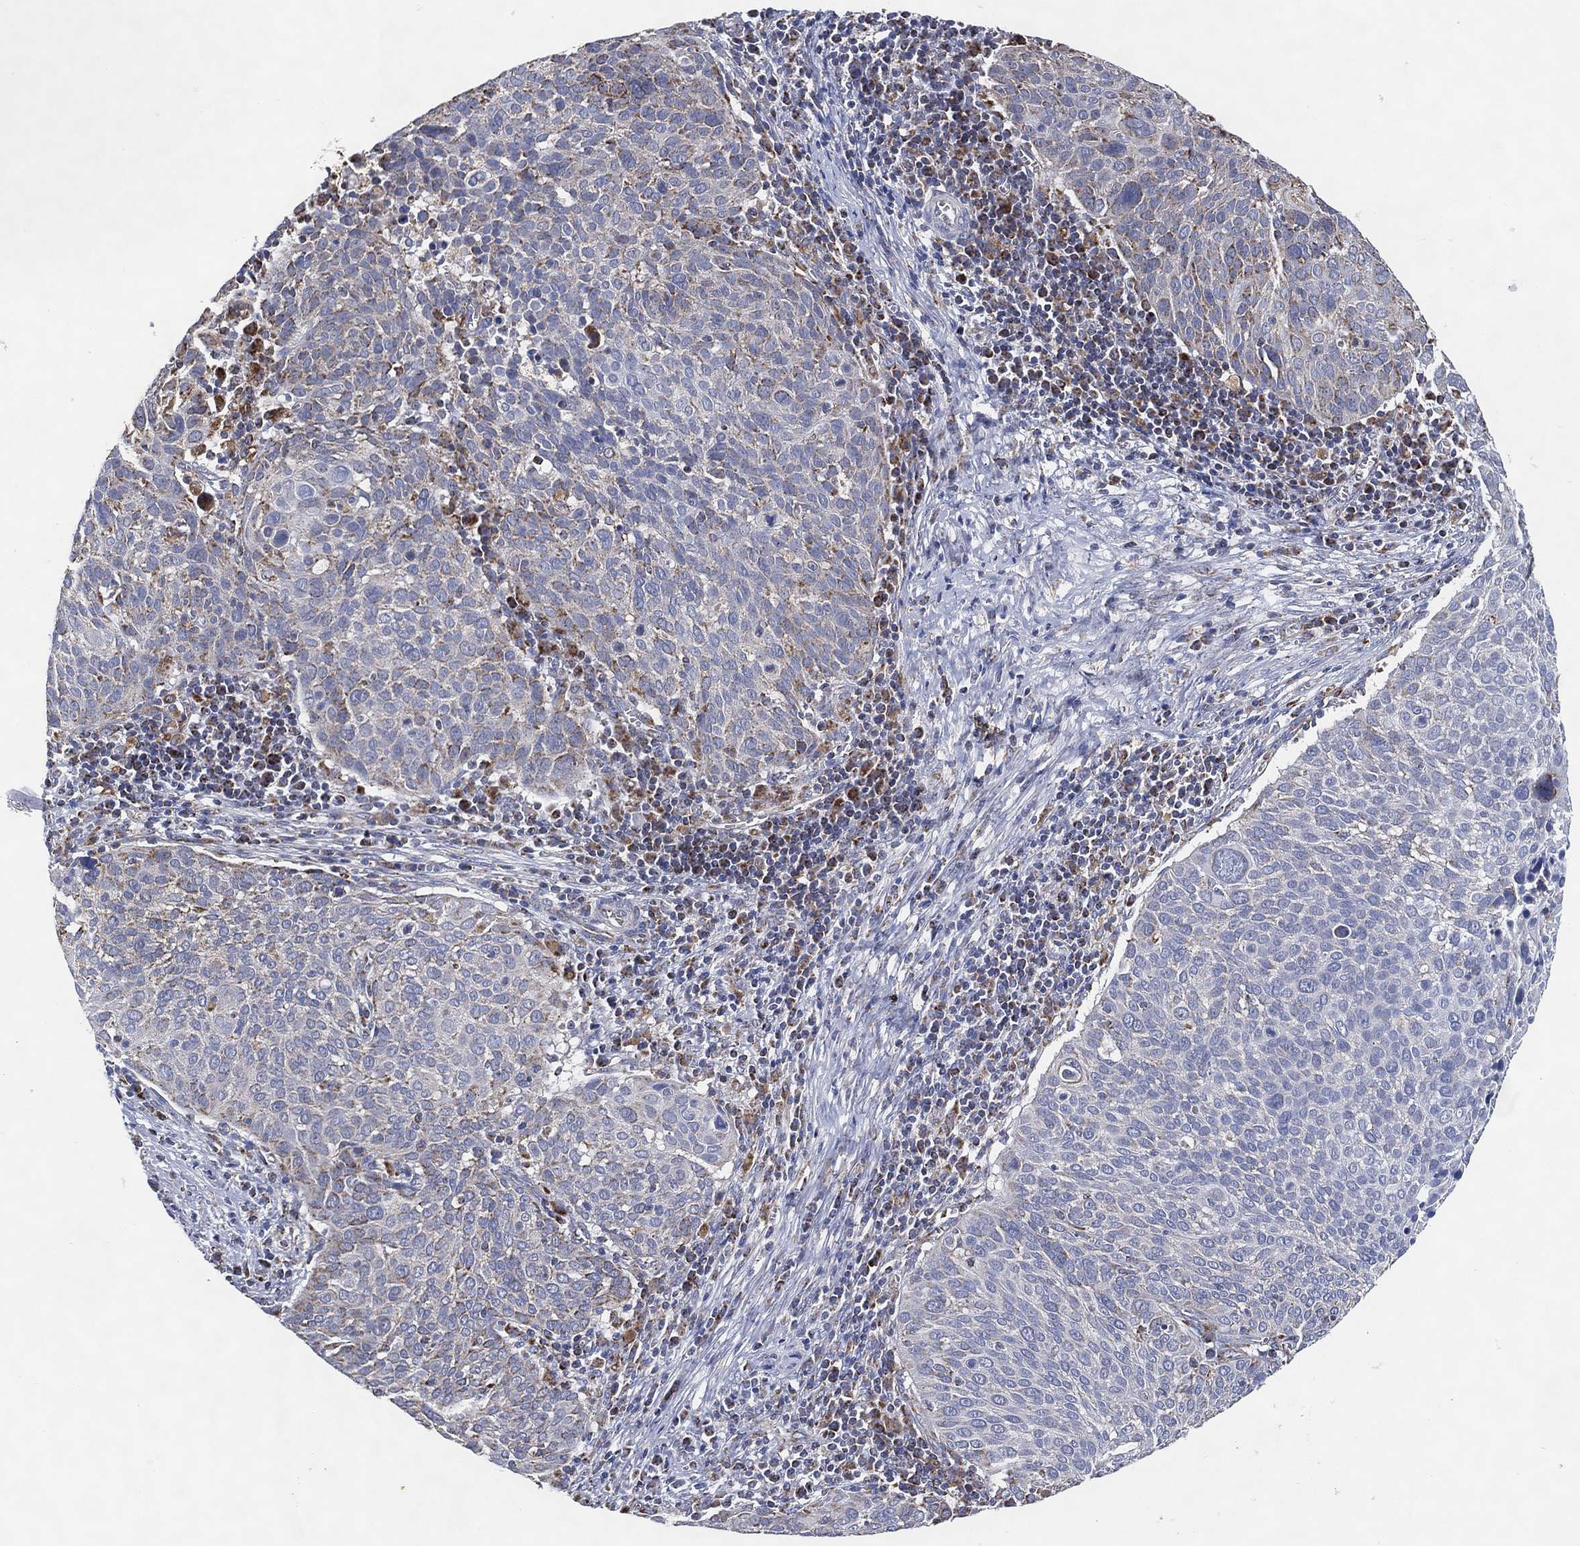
{"staining": {"intensity": "moderate", "quantity": "<25%", "location": "cytoplasmic/membranous"}, "tissue": "cervical cancer", "cell_type": "Tumor cells", "image_type": "cancer", "snomed": [{"axis": "morphology", "description": "Squamous cell carcinoma, NOS"}, {"axis": "topography", "description": "Cervix"}], "caption": "A micrograph of cervical cancer stained for a protein shows moderate cytoplasmic/membranous brown staining in tumor cells.", "gene": "GCAT", "patient": {"sex": "female", "age": 39}}